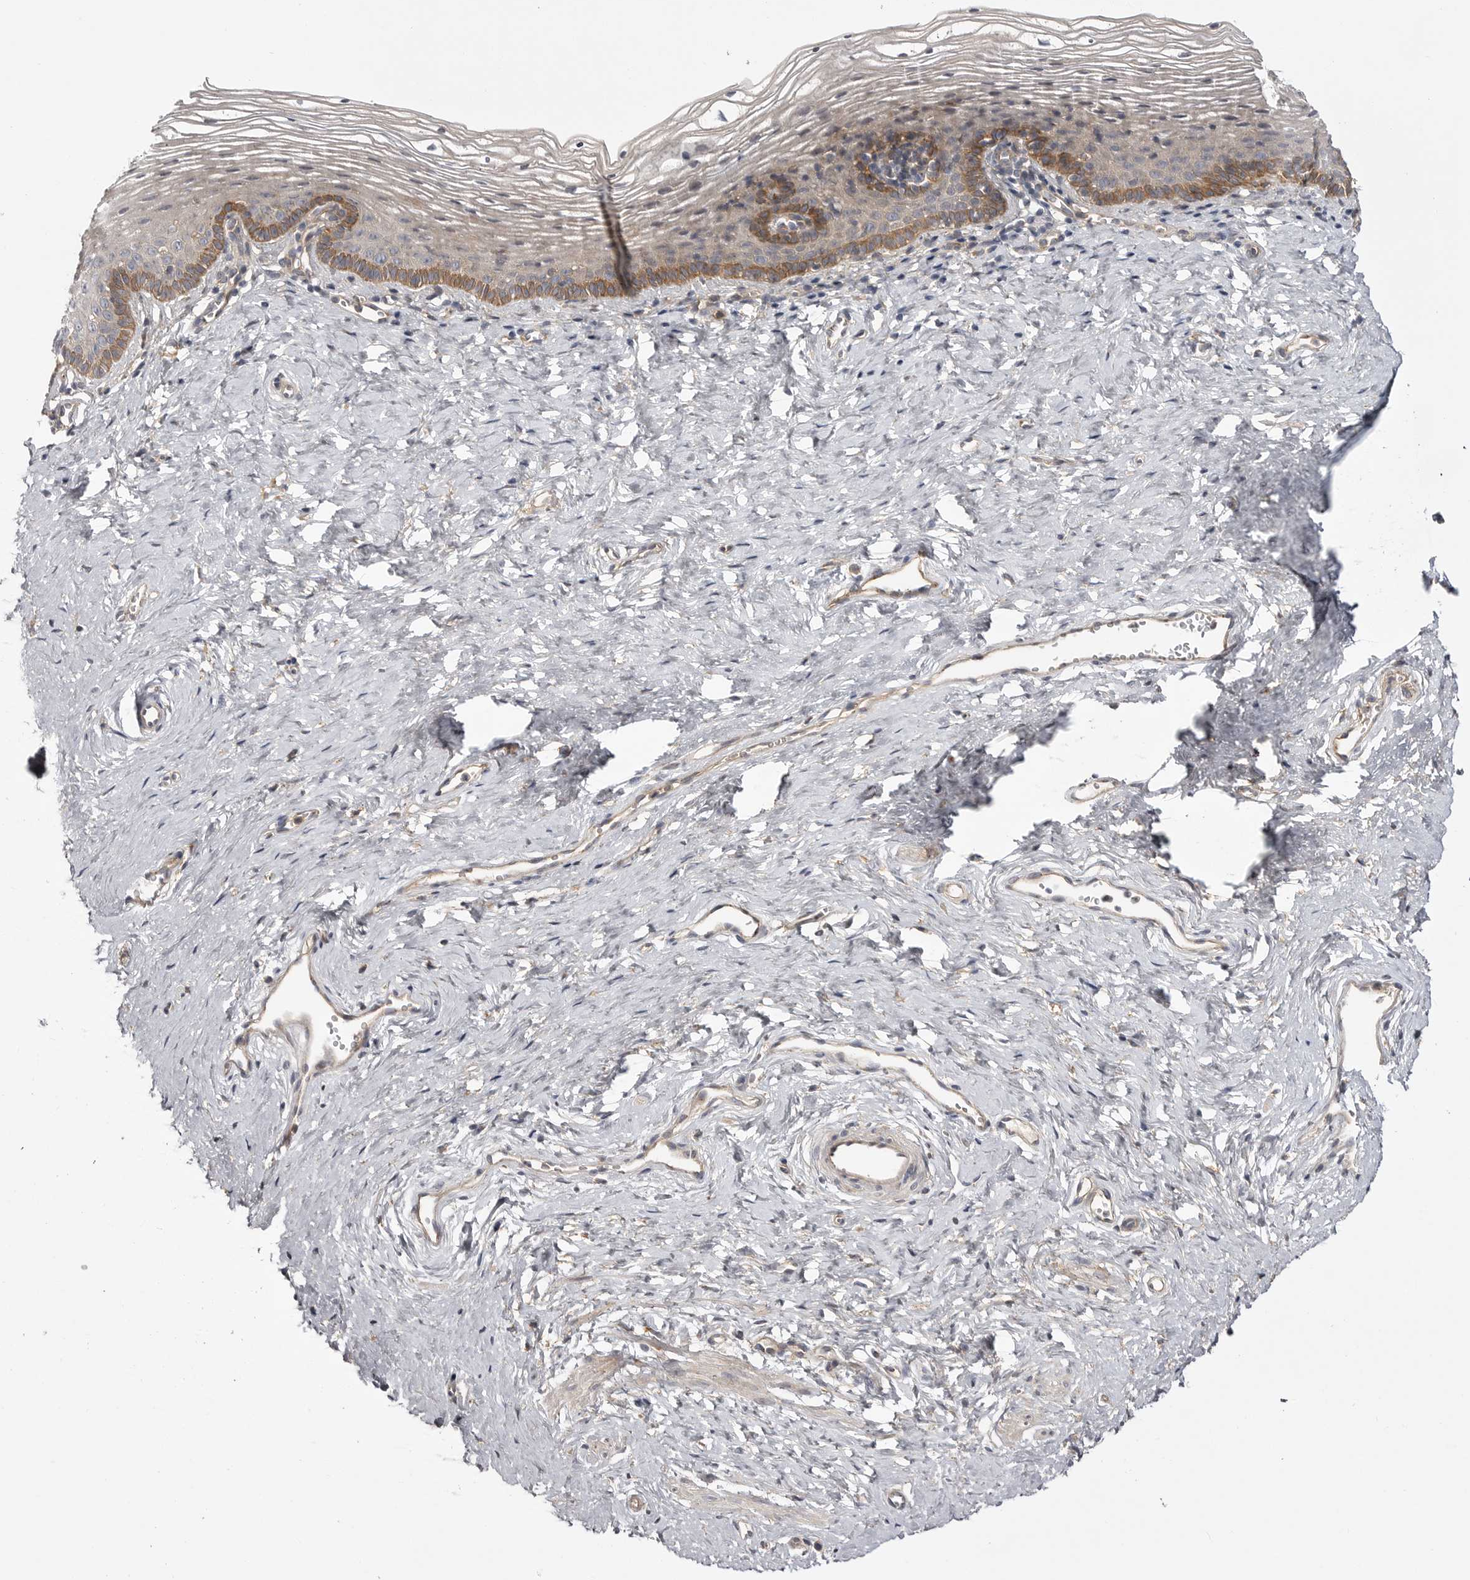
{"staining": {"intensity": "moderate", "quantity": "<25%", "location": "cytoplasmic/membranous"}, "tissue": "vagina", "cell_type": "Squamous epithelial cells", "image_type": "normal", "snomed": [{"axis": "morphology", "description": "Normal tissue, NOS"}, {"axis": "topography", "description": "Vagina"}], "caption": "Immunohistochemistry micrograph of normal vagina: vagina stained using immunohistochemistry shows low levels of moderate protein expression localized specifically in the cytoplasmic/membranous of squamous epithelial cells, appearing as a cytoplasmic/membranous brown color.", "gene": "OSBPL9", "patient": {"sex": "female", "age": 32}}